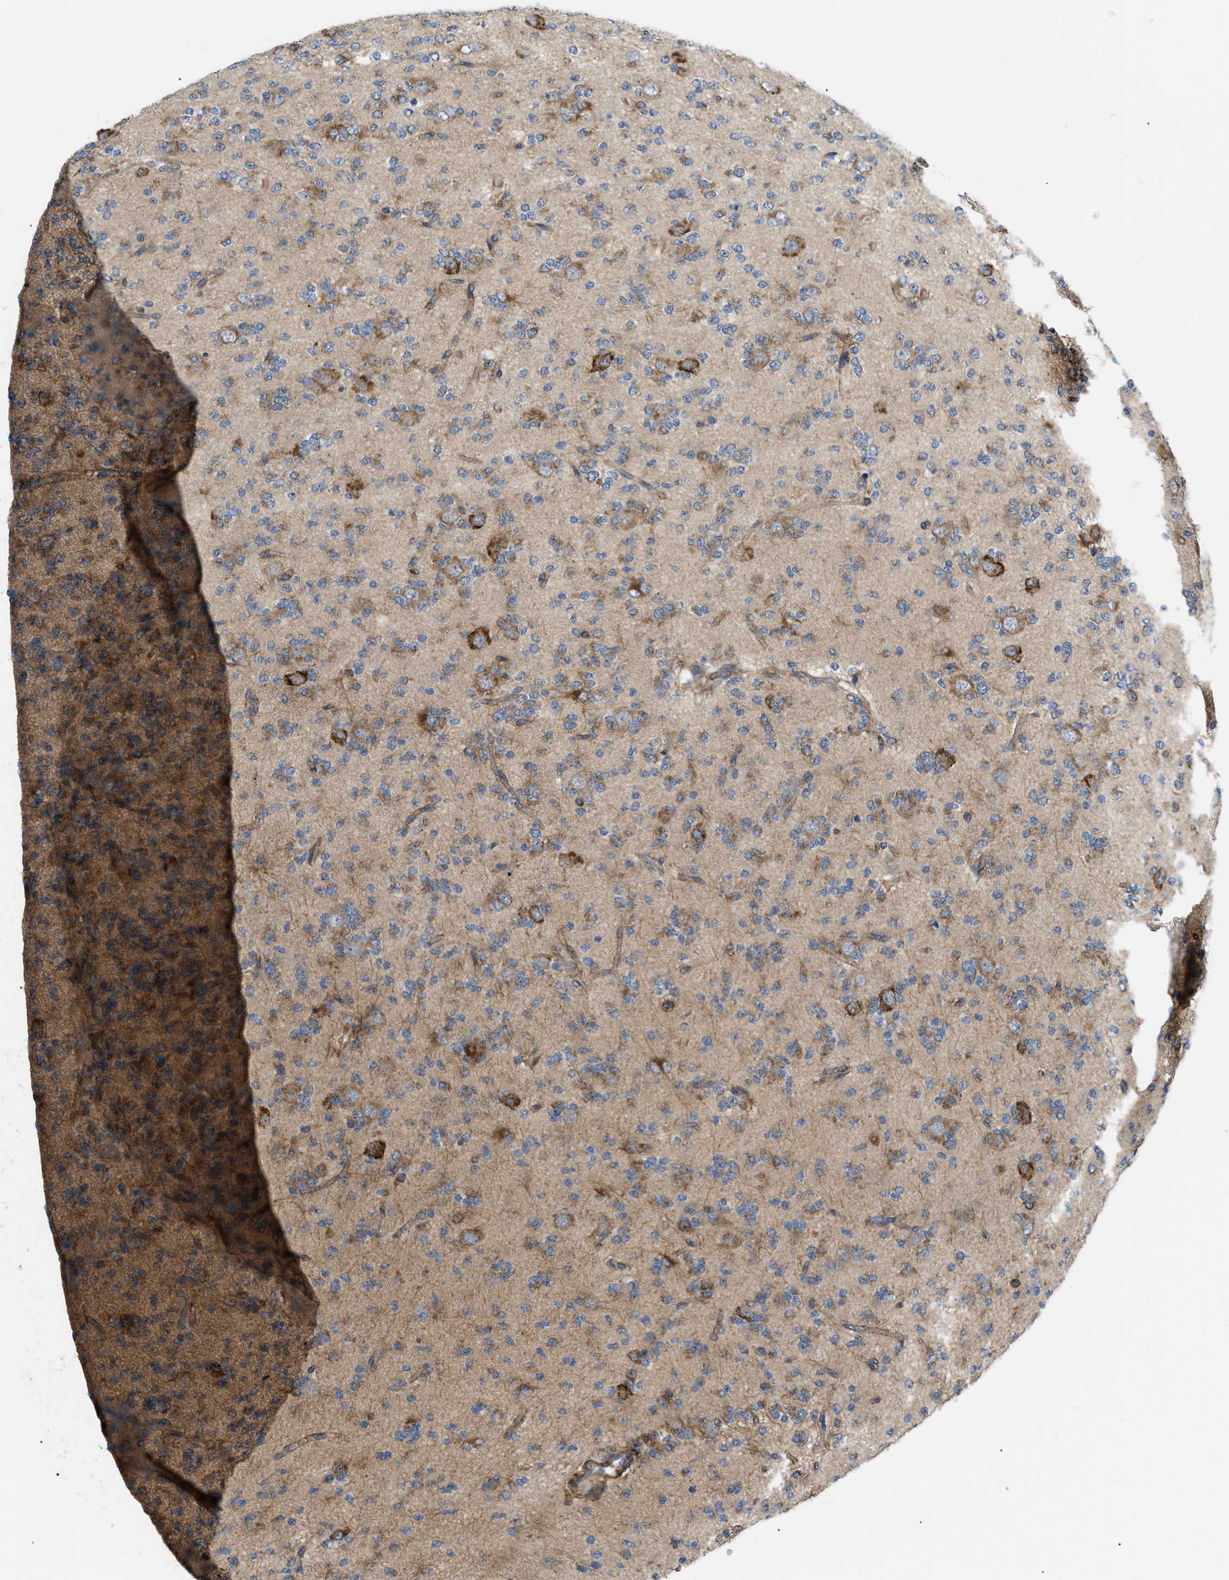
{"staining": {"intensity": "moderate", "quantity": "25%-75%", "location": "cytoplasmic/membranous"}, "tissue": "glioma", "cell_type": "Tumor cells", "image_type": "cancer", "snomed": [{"axis": "morphology", "description": "Glioma, malignant, Low grade"}, {"axis": "topography", "description": "Brain"}], "caption": "Protein expression analysis of human glioma reveals moderate cytoplasmic/membranous positivity in approximately 25%-75% of tumor cells. The staining is performed using DAB brown chromogen to label protein expression. The nuclei are counter-stained blue using hematoxylin.", "gene": "MYO10", "patient": {"sex": "male", "age": 38}}